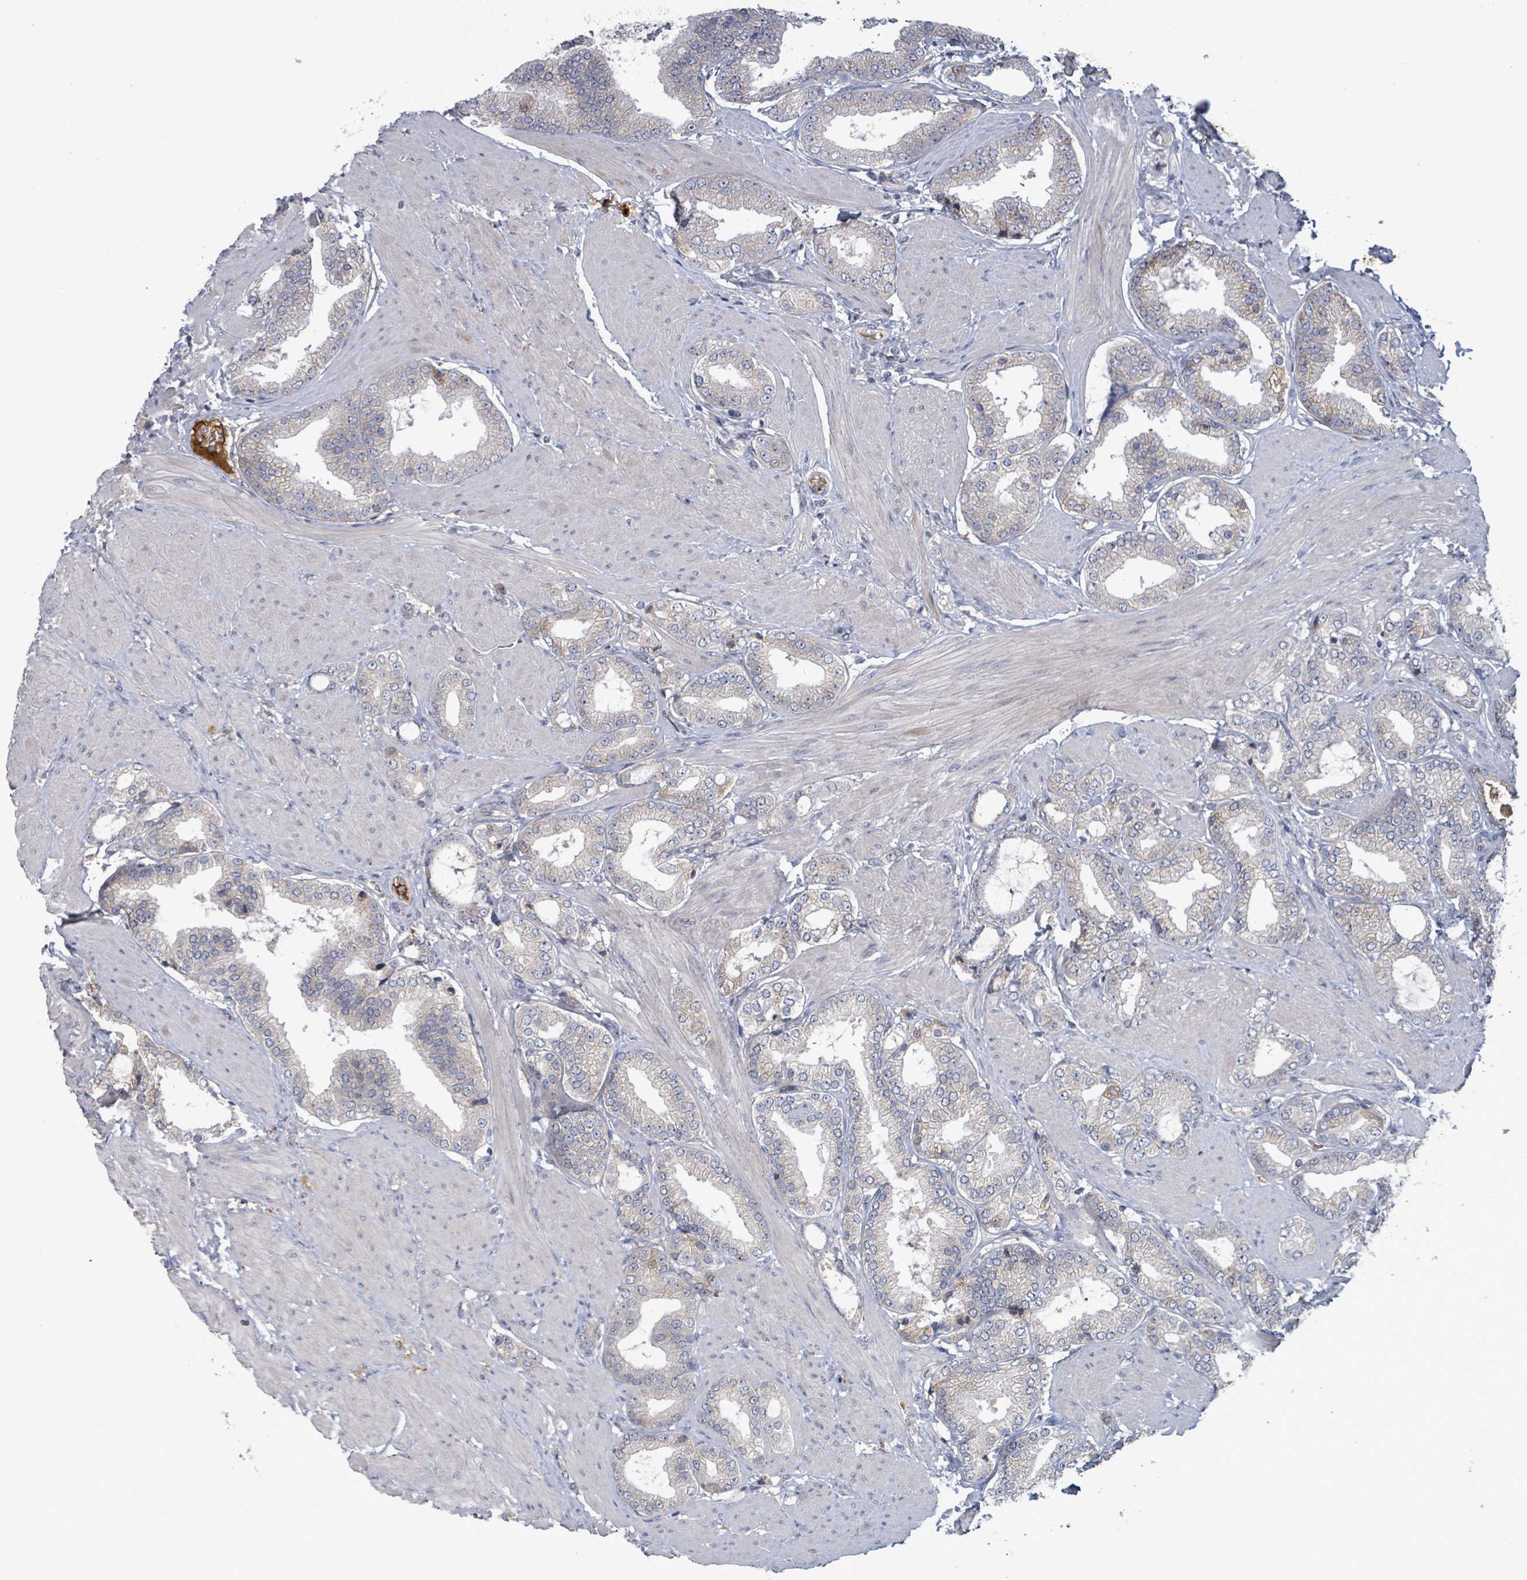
{"staining": {"intensity": "negative", "quantity": "none", "location": "none"}, "tissue": "prostate cancer", "cell_type": "Tumor cells", "image_type": "cancer", "snomed": [{"axis": "morphology", "description": "Adenocarcinoma, Low grade"}, {"axis": "topography", "description": "Prostate"}], "caption": "IHC image of neoplastic tissue: human low-grade adenocarcinoma (prostate) stained with DAB displays no significant protein expression in tumor cells.", "gene": "GRM8", "patient": {"sex": "male", "age": 42}}